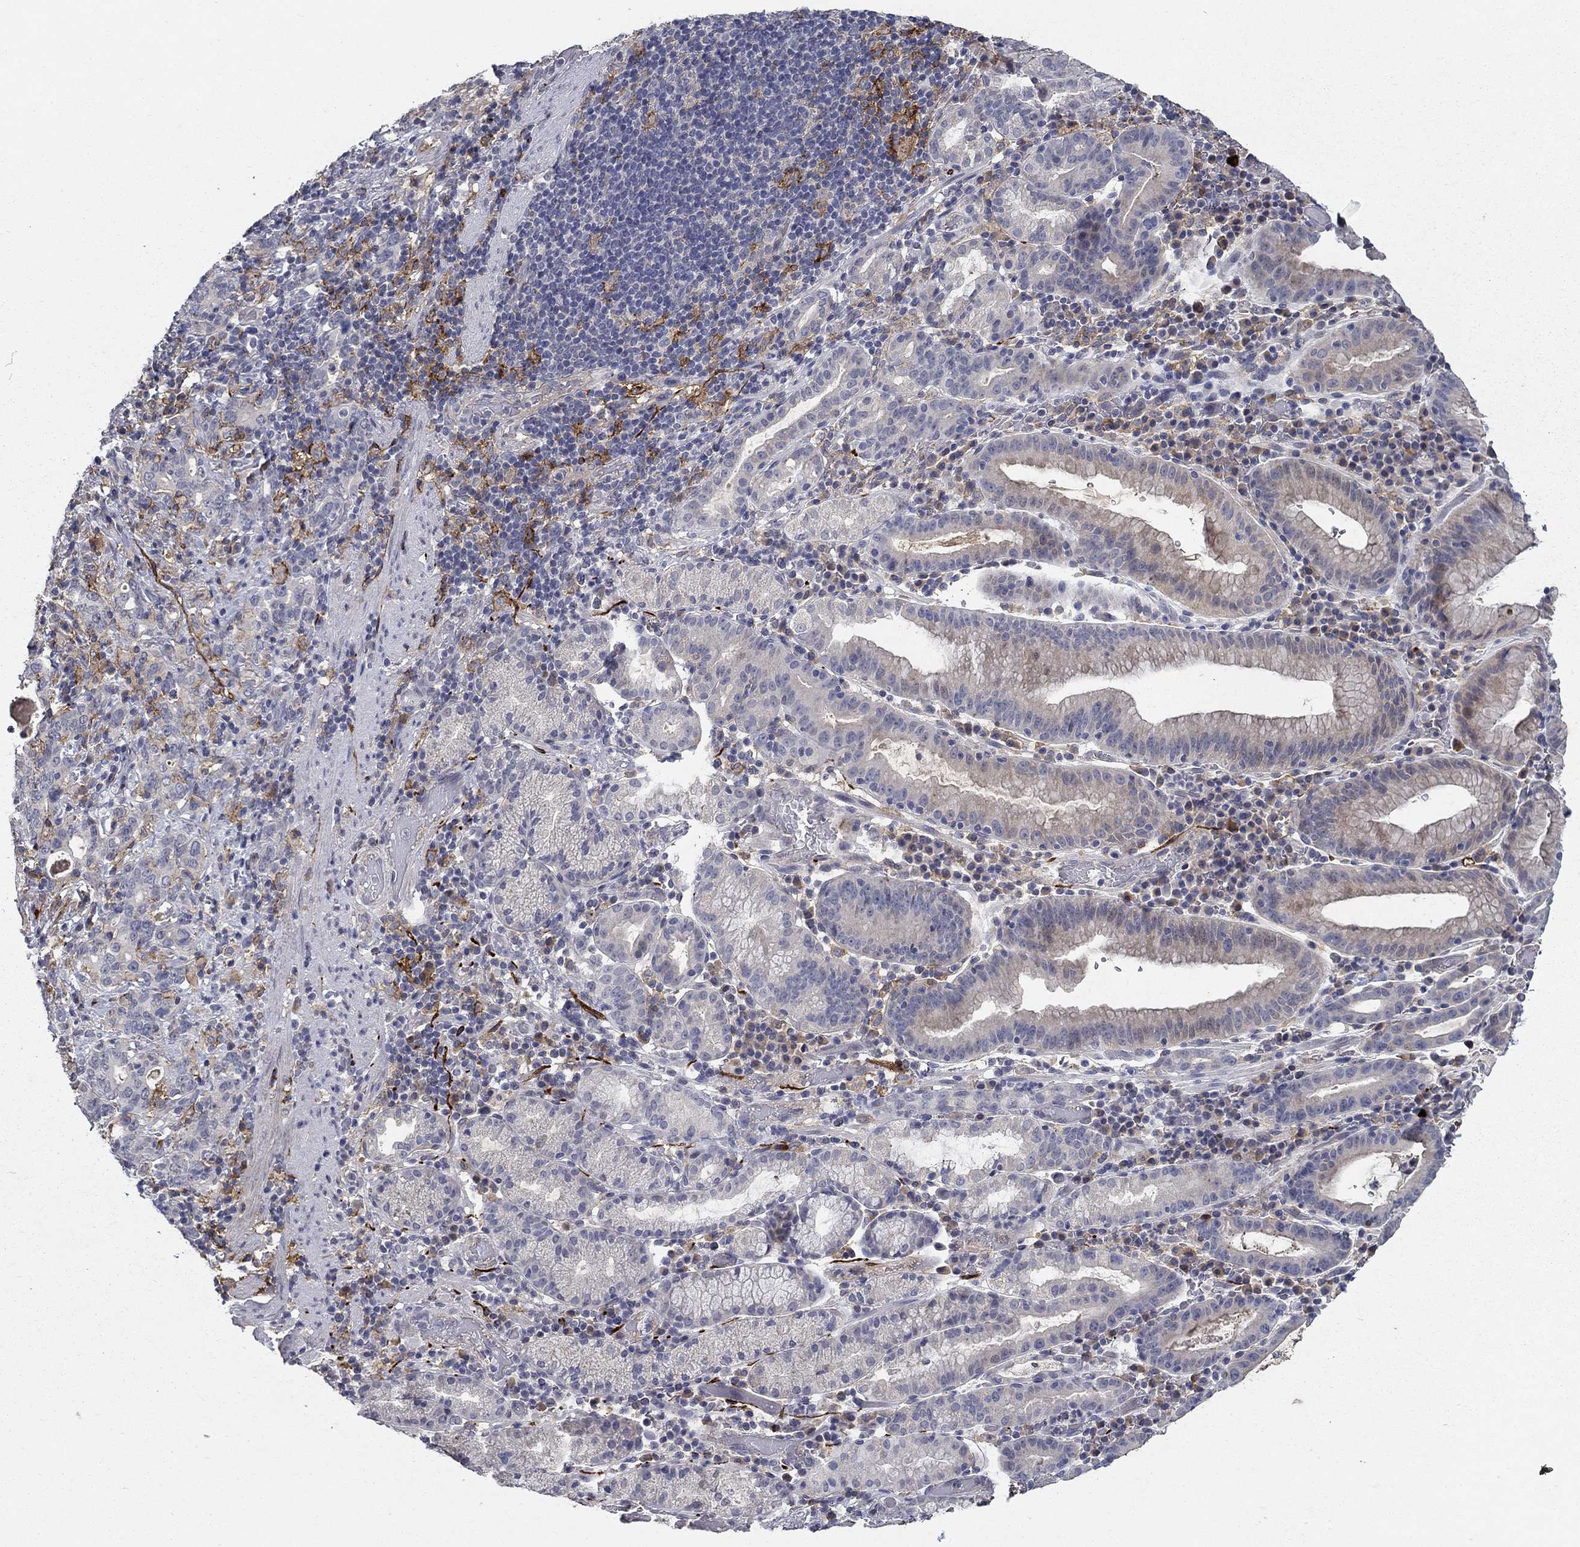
{"staining": {"intensity": "negative", "quantity": "none", "location": "none"}, "tissue": "stomach cancer", "cell_type": "Tumor cells", "image_type": "cancer", "snomed": [{"axis": "morphology", "description": "Adenocarcinoma, NOS"}, {"axis": "topography", "description": "Stomach"}], "caption": "Immunohistochemistry (IHC) histopathology image of neoplastic tissue: human stomach cancer stained with DAB reveals no significant protein staining in tumor cells.", "gene": "CD274", "patient": {"sex": "male", "age": 79}}